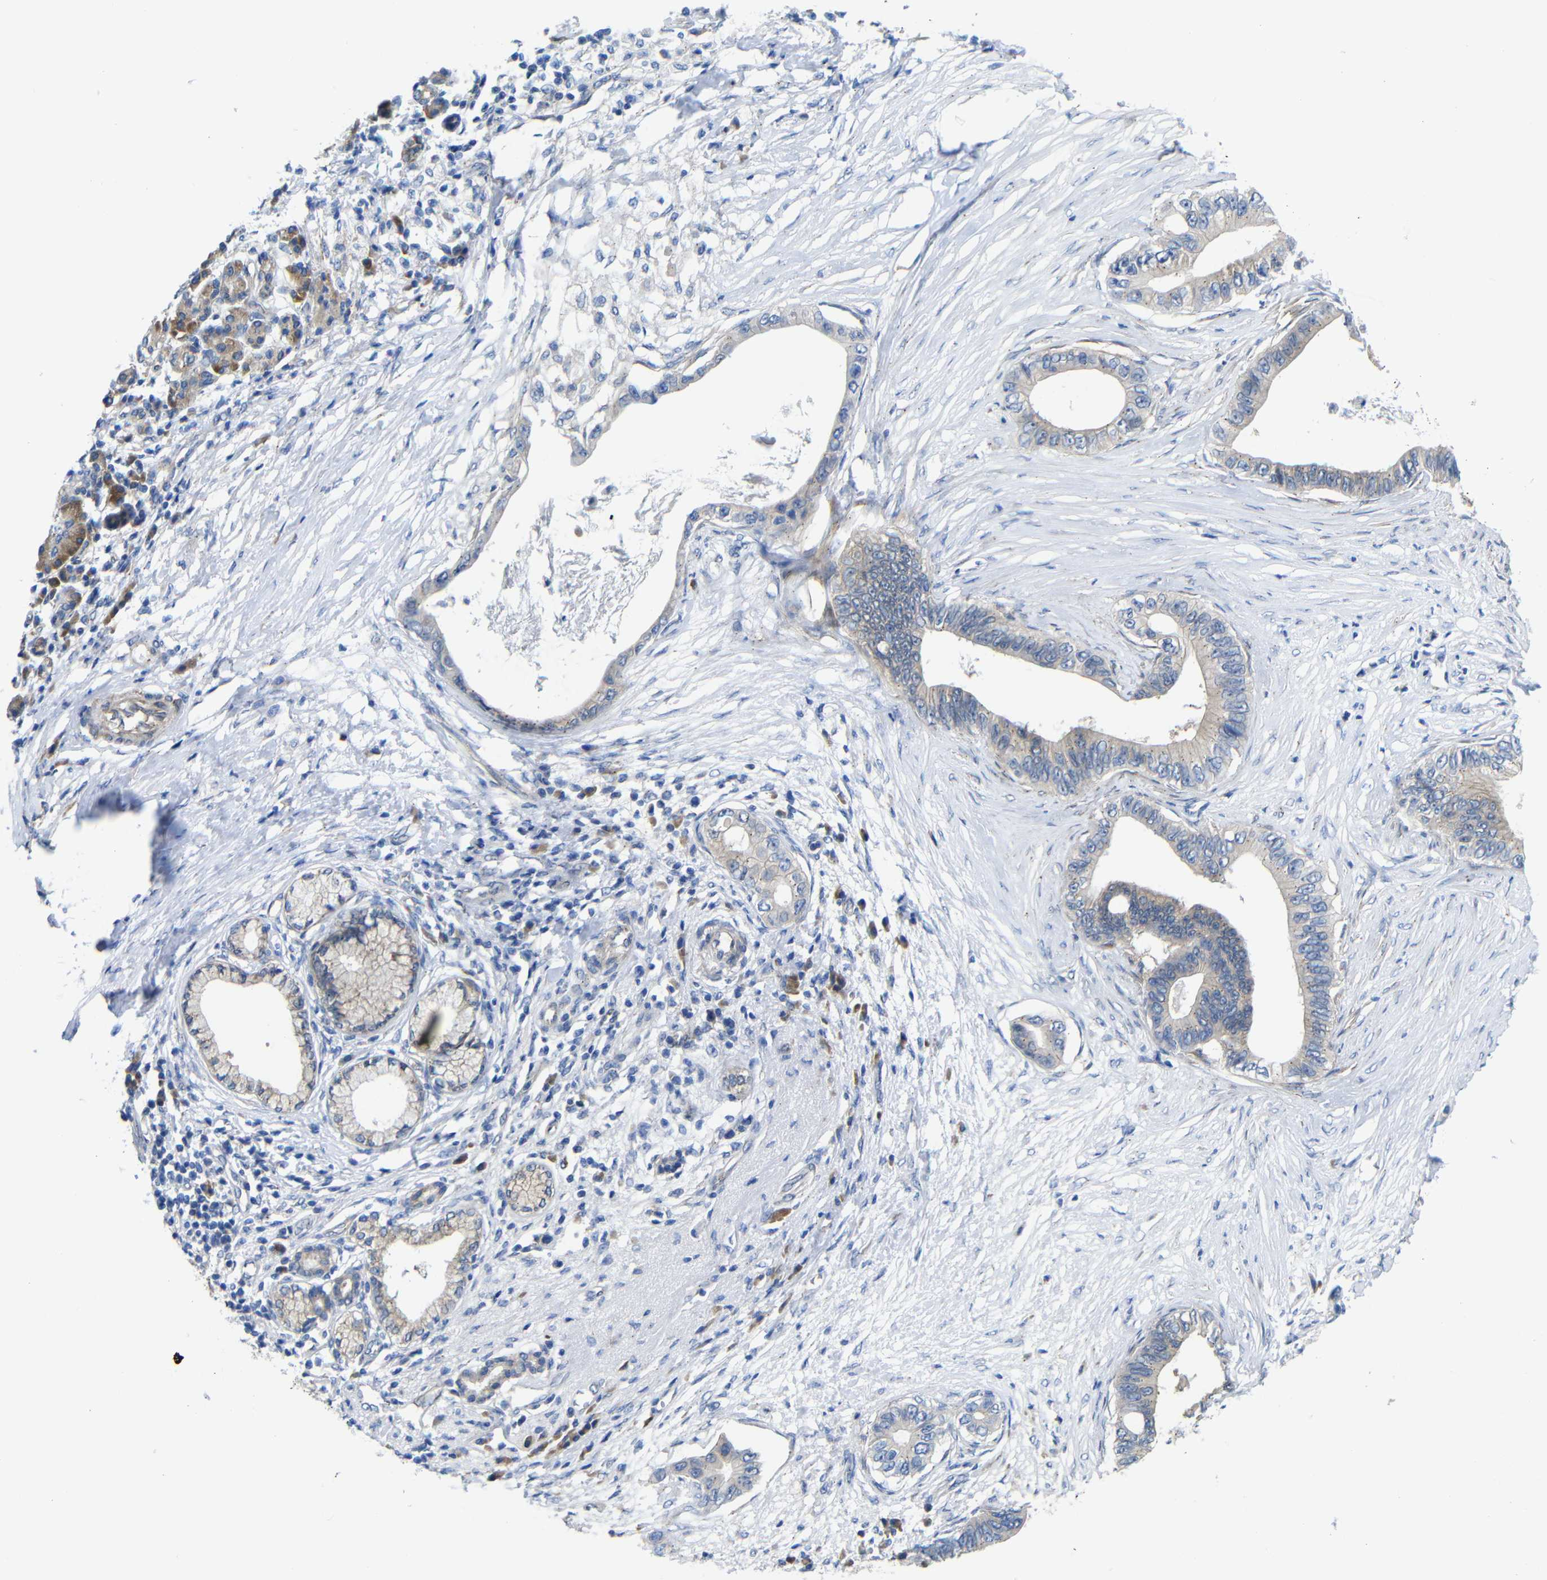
{"staining": {"intensity": "negative", "quantity": "none", "location": "none"}, "tissue": "pancreatic cancer", "cell_type": "Tumor cells", "image_type": "cancer", "snomed": [{"axis": "morphology", "description": "Adenocarcinoma, NOS"}, {"axis": "topography", "description": "Pancreas"}], "caption": "Immunohistochemistry (IHC) of human pancreatic cancer (adenocarcinoma) shows no expression in tumor cells.", "gene": "DDRGK1", "patient": {"sex": "male", "age": 77}}